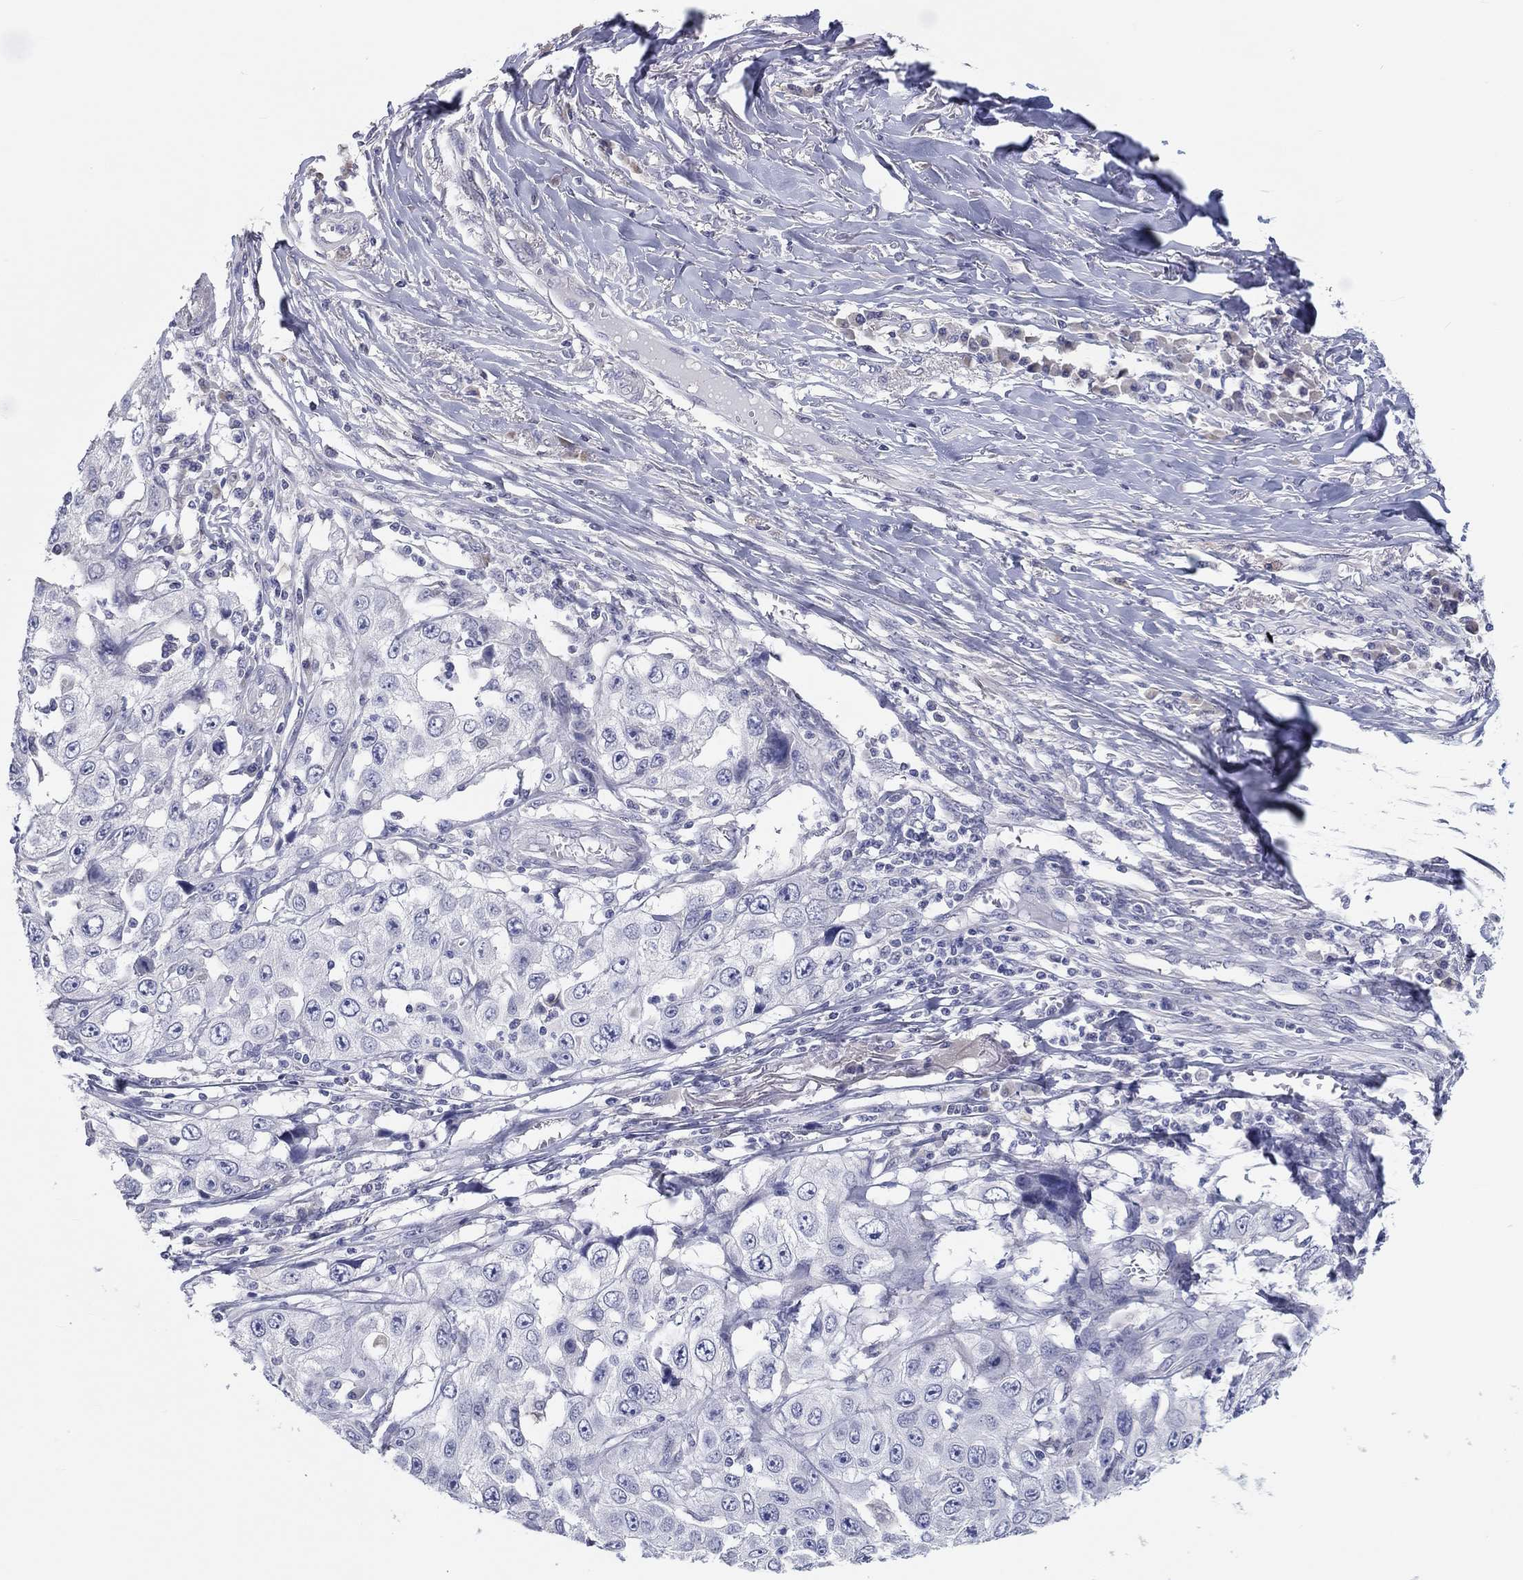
{"staining": {"intensity": "negative", "quantity": "none", "location": "none"}, "tissue": "skin cancer", "cell_type": "Tumor cells", "image_type": "cancer", "snomed": [{"axis": "morphology", "description": "Squamous cell carcinoma, NOS"}, {"axis": "topography", "description": "Skin"}], "caption": "Protein analysis of skin squamous cell carcinoma reveals no significant positivity in tumor cells.", "gene": "LRRC4C", "patient": {"sex": "male", "age": 82}}